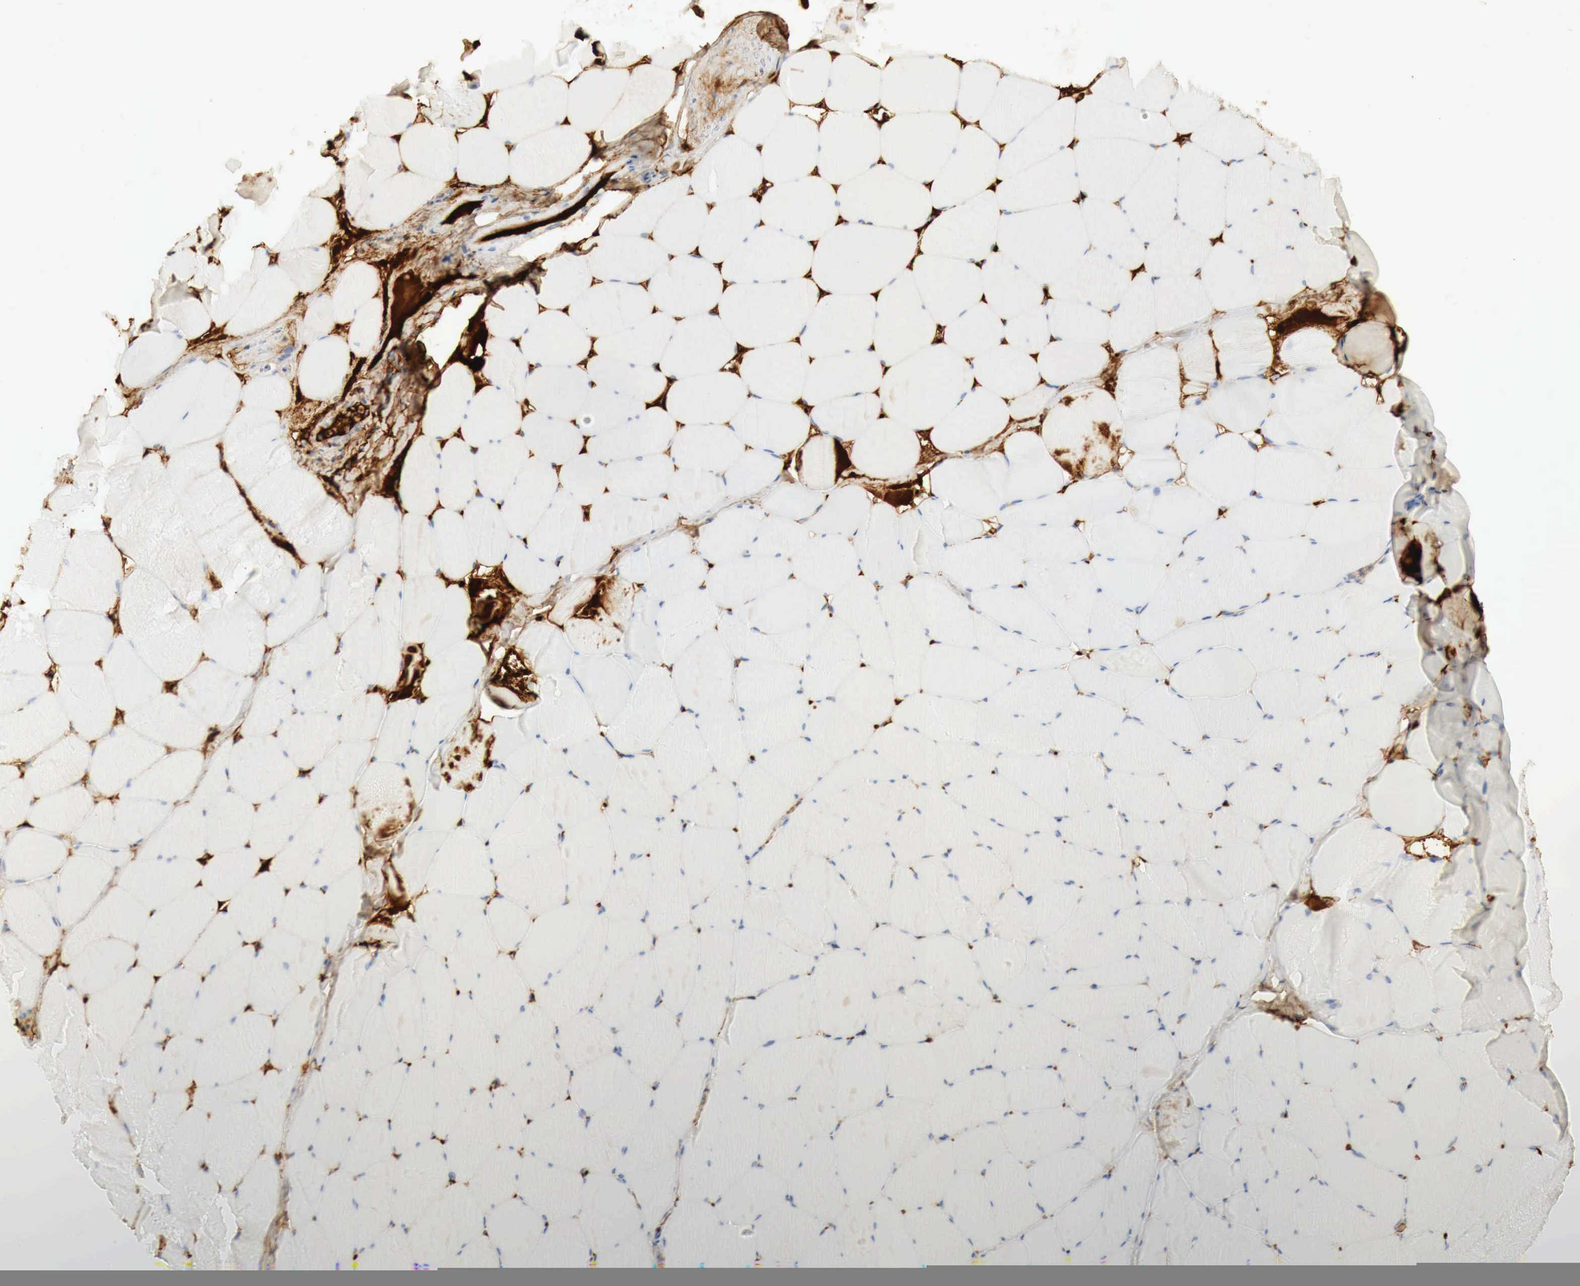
{"staining": {"intensity": "negative", "quantity": "none", "location": "none"}, "tissue": "skeletal muscle", "cell_type": "Myocytes", "image_type": "normal", "snomed": [{"axis": "morphology", "description": "Normal tissue, NOS"}, {"axis": "topography", "description": "Skeletal muscle"}, {"axis": "topography", "description": "Salivary gland"}], "caption": "This is an immunohistochemistry (IHC) image of unremarkable human skeletal muscle. There is no positivity in myocytes.", "gene": "IGLC3", "patient": {"sex": "male", "age": 62}}